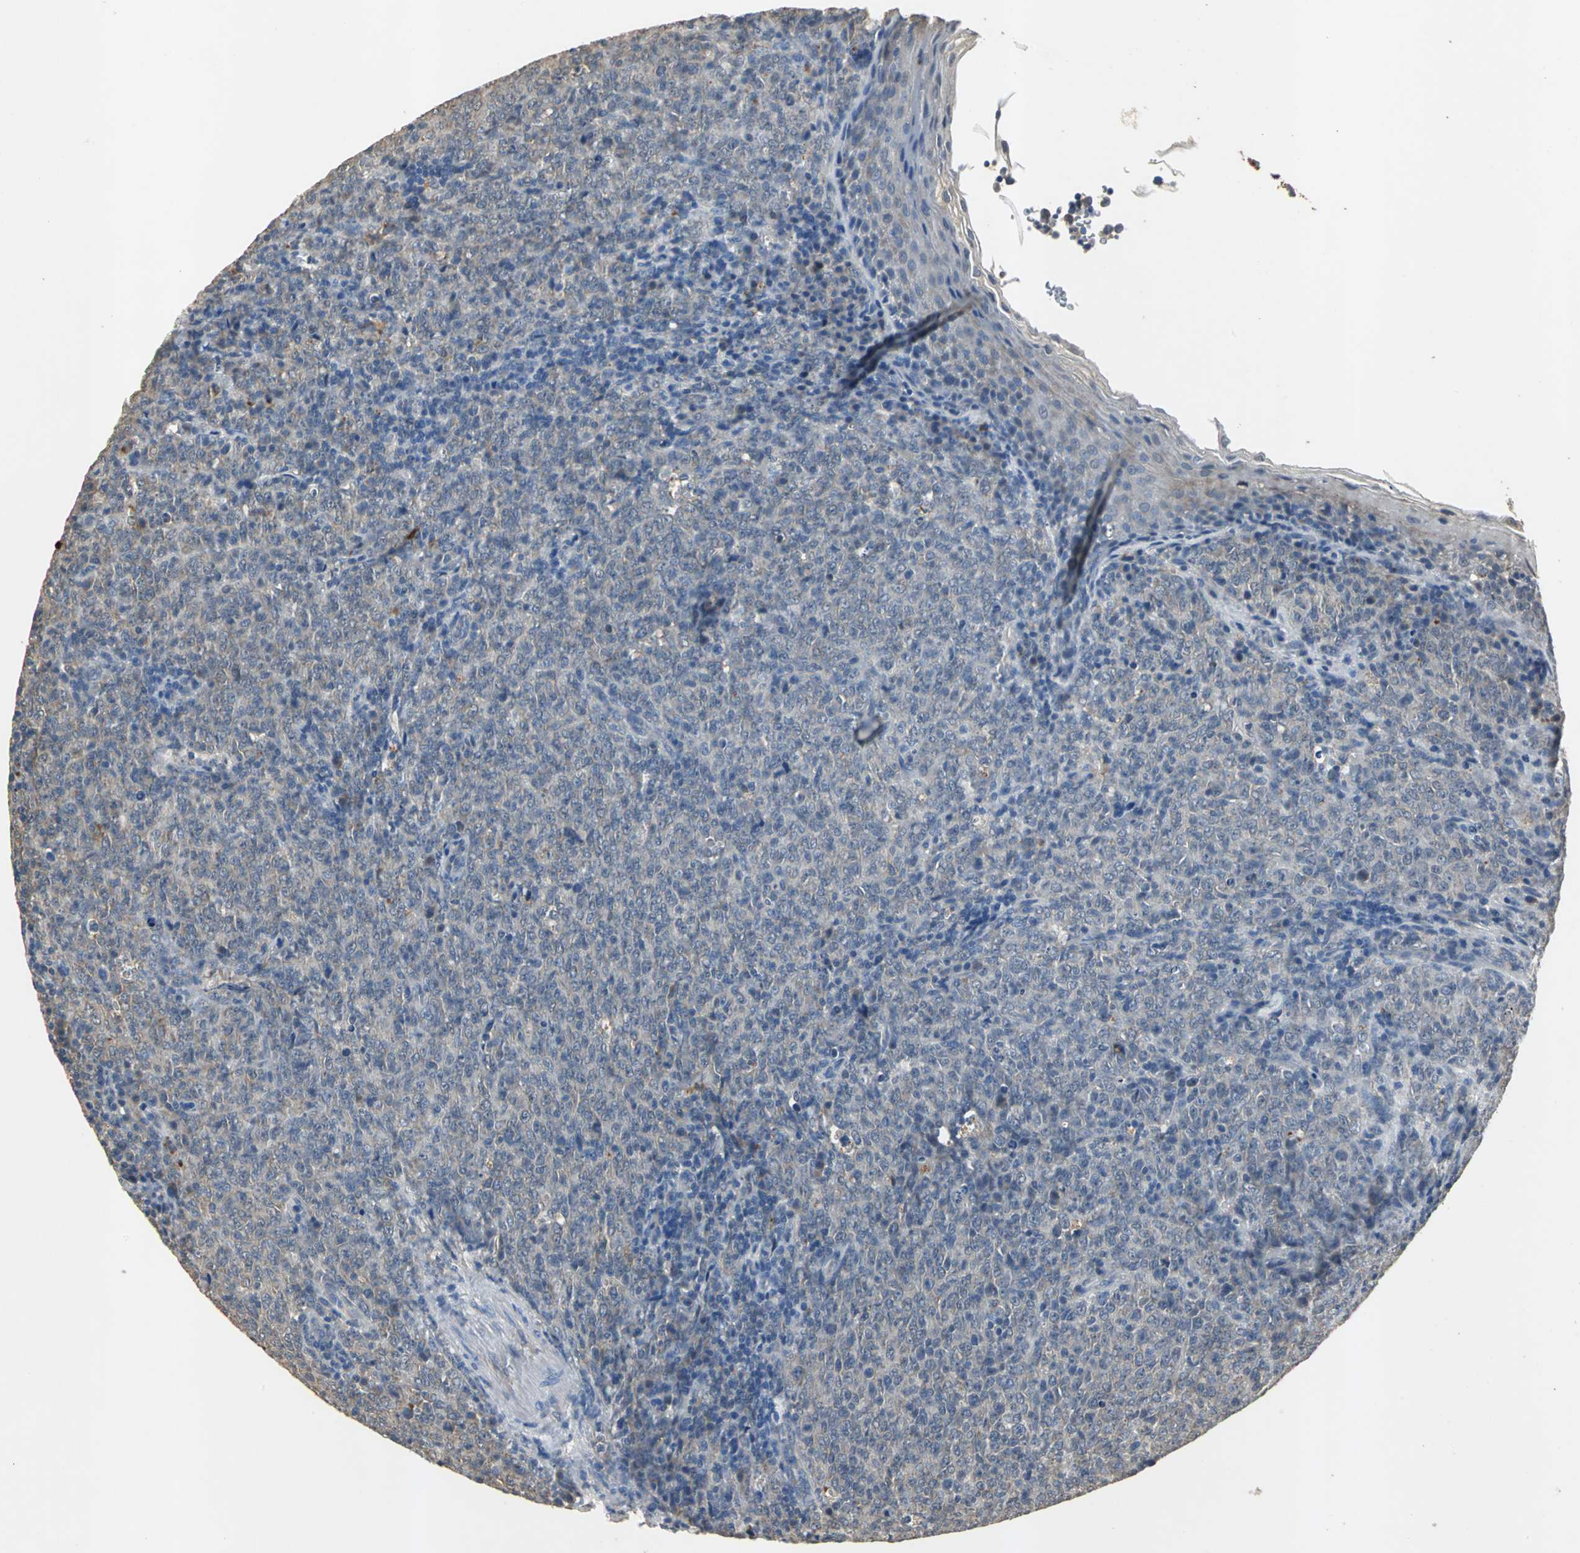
{"staining": {"intensity": "negative", "quantity": "none", "location": "none"}, "tissue": "lymphoma", "cell_type": "Tumor cells", "image_type": "cancer", "snomed": [{"axis": "morphology", "description": "Malignant lymphoma, non-Hodgkin's type, High grade"}, {"axis": "topography", "description": "Tonsil"}], "caption": "Protein analysis of high-grade malignant lymphoma, non-Hodgkin's type exhibits no significant positivity in tumor cells.", "gene": "OCLN", "patient": {"sex": "female", "age": 36}}